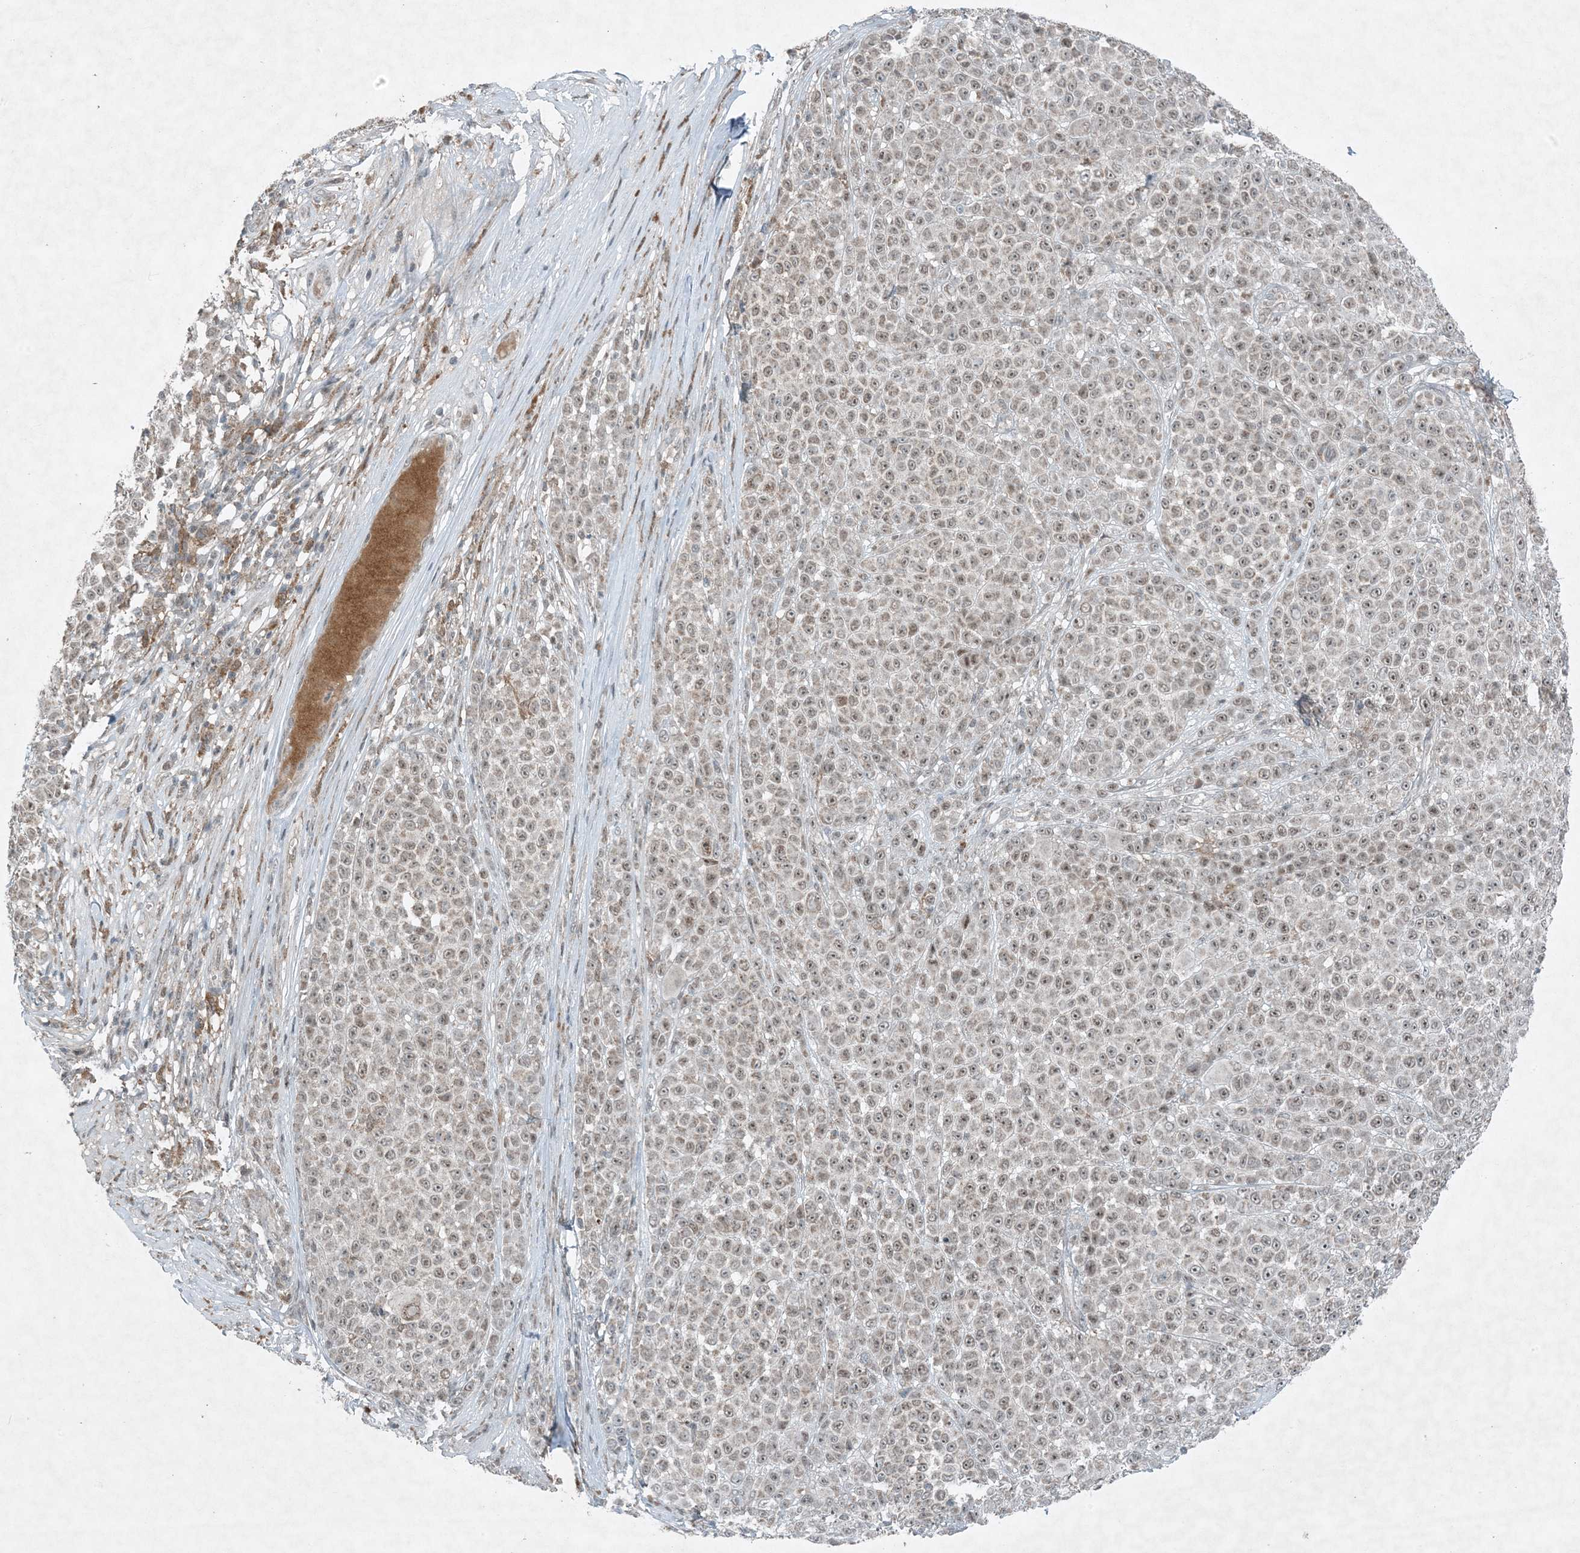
{"staining": {"intensity": "weak", "quantity": ">75%", "location": "nuclear"}, "tissue": "melanoma", "cell_type": "Tumor cells", "image_type": "cancer", "snomed": [{"axis": "morphology", "description": "Malignant melanoma, NOS"}, {"axis": "topography", "description": "Skin"}], "caption": "Malignant melanoma stained with a brown dye shows weak nuclear positive expression in about >75% of tumor cells.", "gene": "MITD1", "patient": {"sex": "female", "age": 94}}